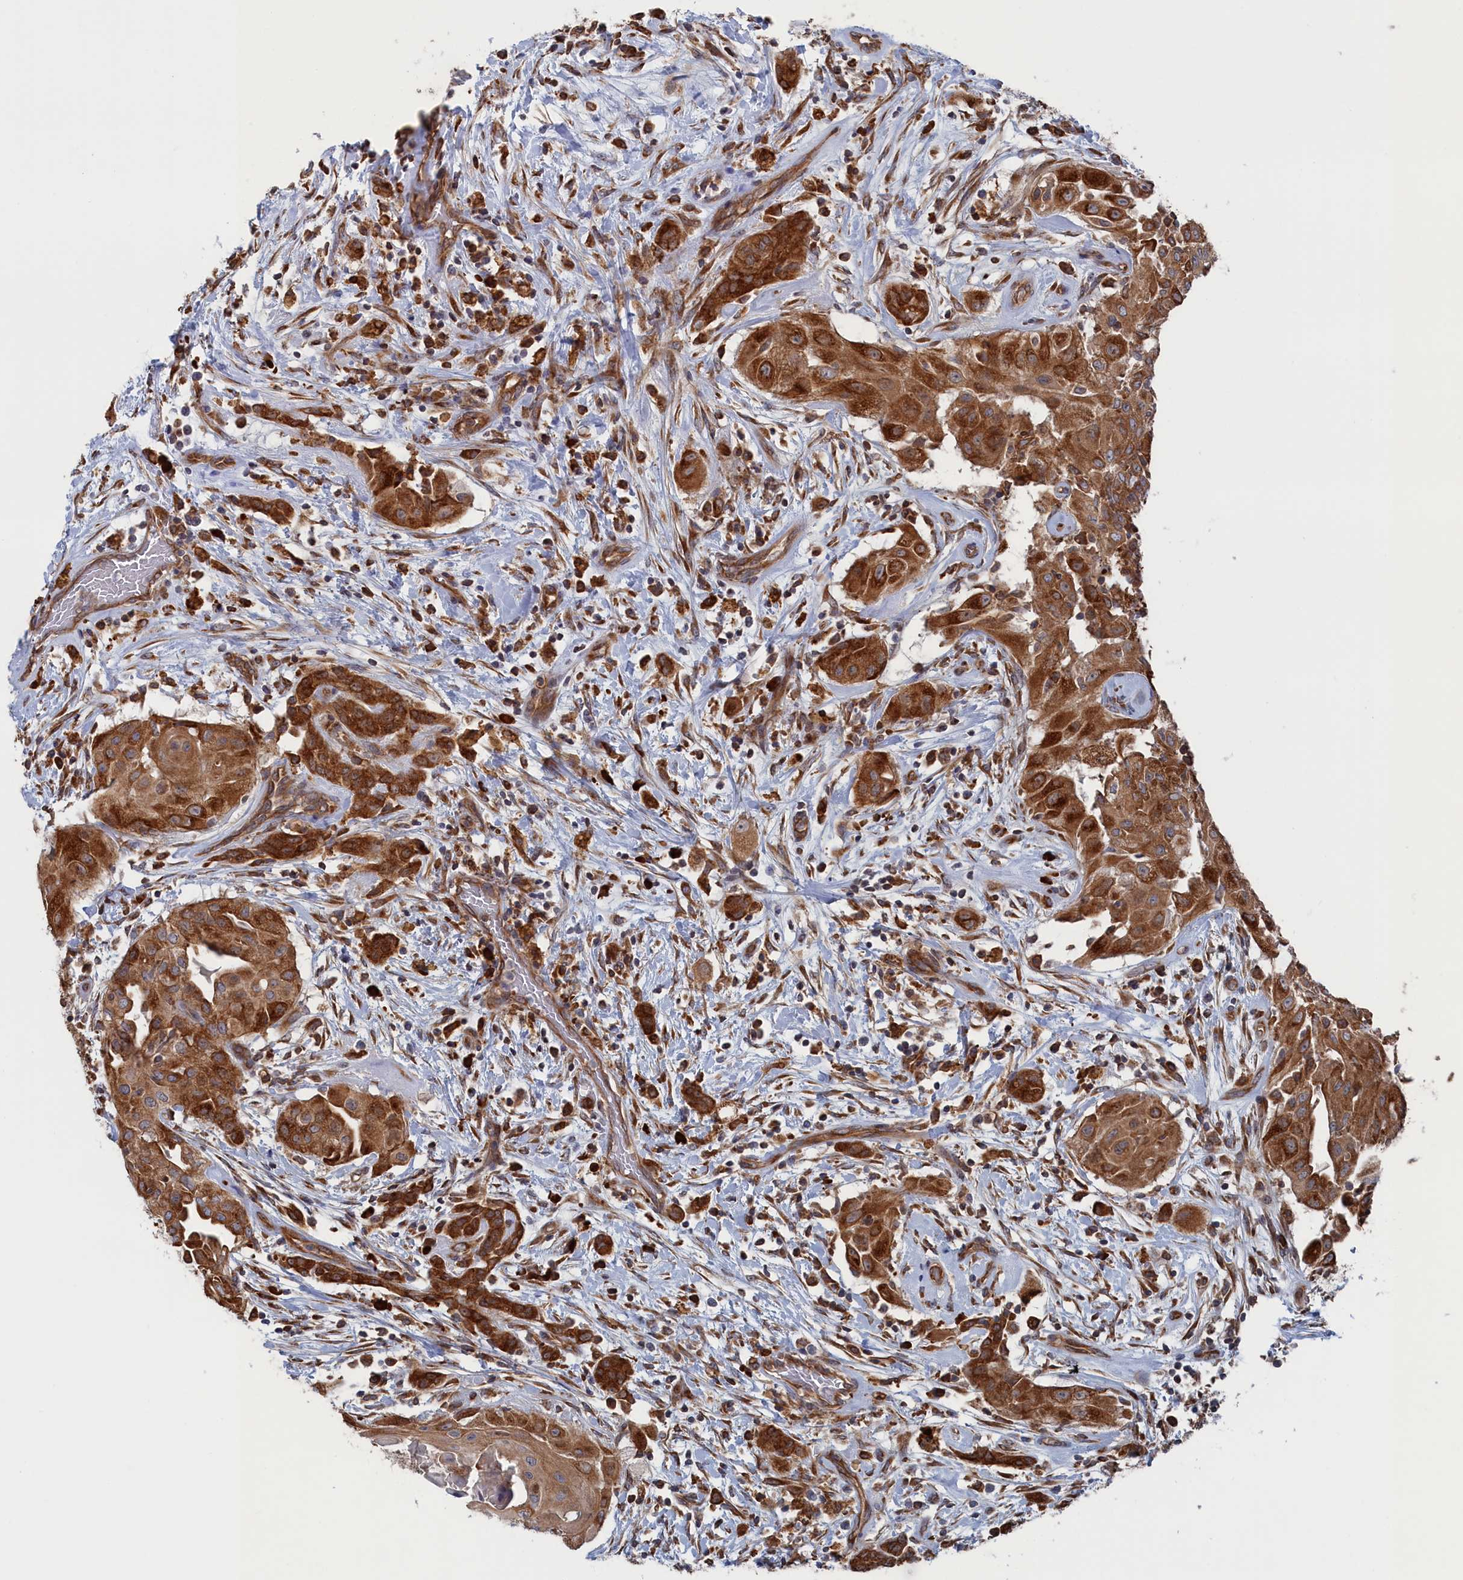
{"staining": {"intensity": "strong", "quantity": ">75%", "location": "cytoplasmic/membranous"}, "tissue": "thyroid cancer", "cell_type": "Tumor cells", "image_type": "cancer", "snomed": [{"axis": "morphology", "description": "Papillary adenocarcinoma, NOS"}, {"axis": "topography", "description": "Thyroid gland"}], "caption": "Immunohistochemistry (IHC) histopathology image of thyroid papillary adenocarcinoma stained for a protein (brown), which demonstrates high levels of strong cytoplasmic/membranous staining in approximately >75% of tumor cells.", "gene": "BPIFB6", "patient": {"sex": "female", "age": 59}}